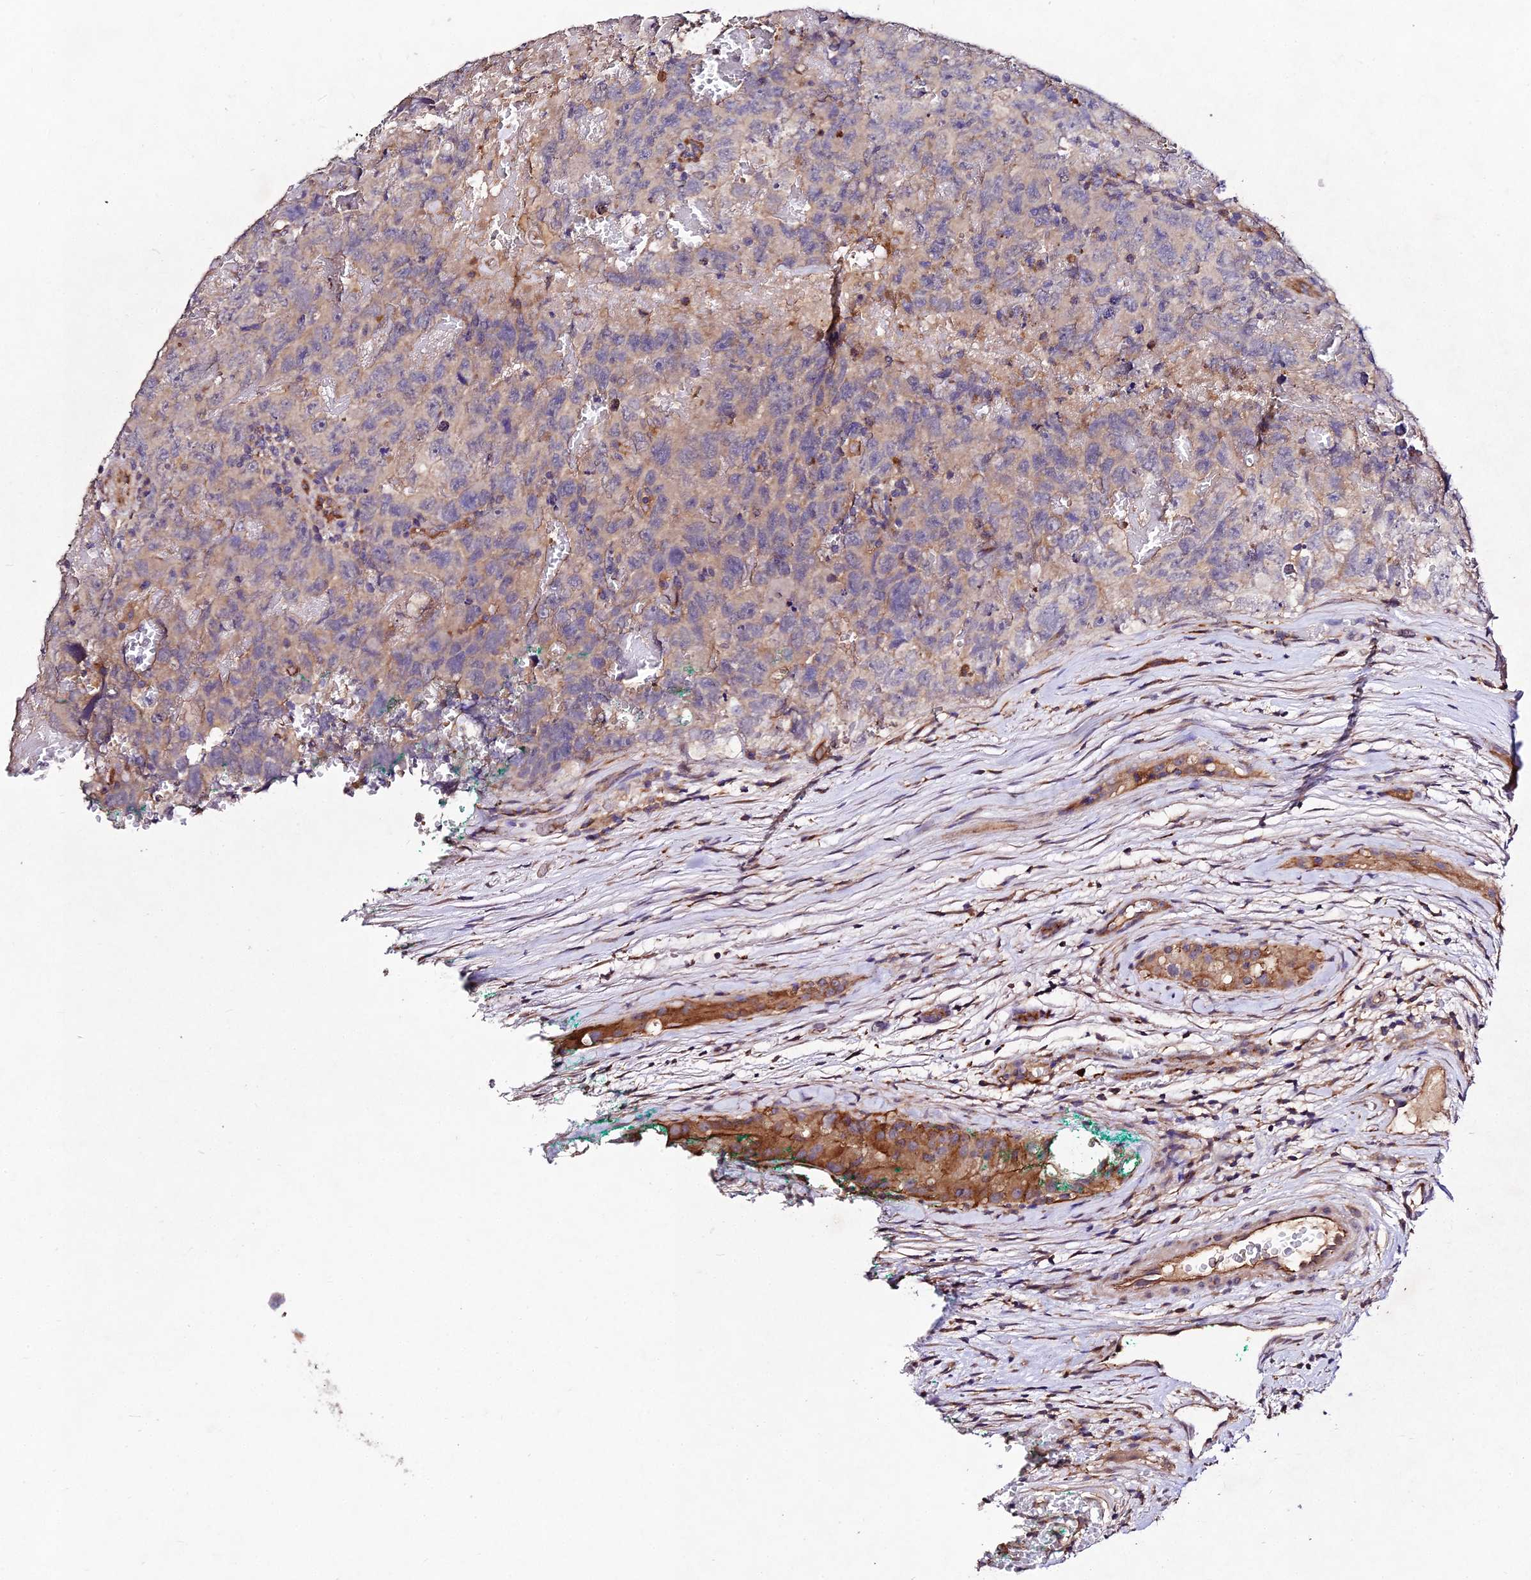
{"staining": {"intensity": "weak", "quantity": "25%-75%", "location": "cytoplasmic/membranous"}, "tissue": "testis cancer", "cell_type": "Tumor cells", "image_type": "cancer", "snomed": [{"axis": "morphology", "description": "Carcinoma, Embryonal, NOS"}, {"axis": "topography", "description": "Testis"}], "caption": "The image exhibits staining of testis cancer (embryonal carcinoma), revealing weak cytoplasmic/membranous protein staining (brown color) within tumor cells. Using DAB (brown) and hematoxylin (blue) stains, captured at high magnification using brightfield microscopy.", "gene": "AP3M2", "patient": {"sex": "male", "age": 45}}